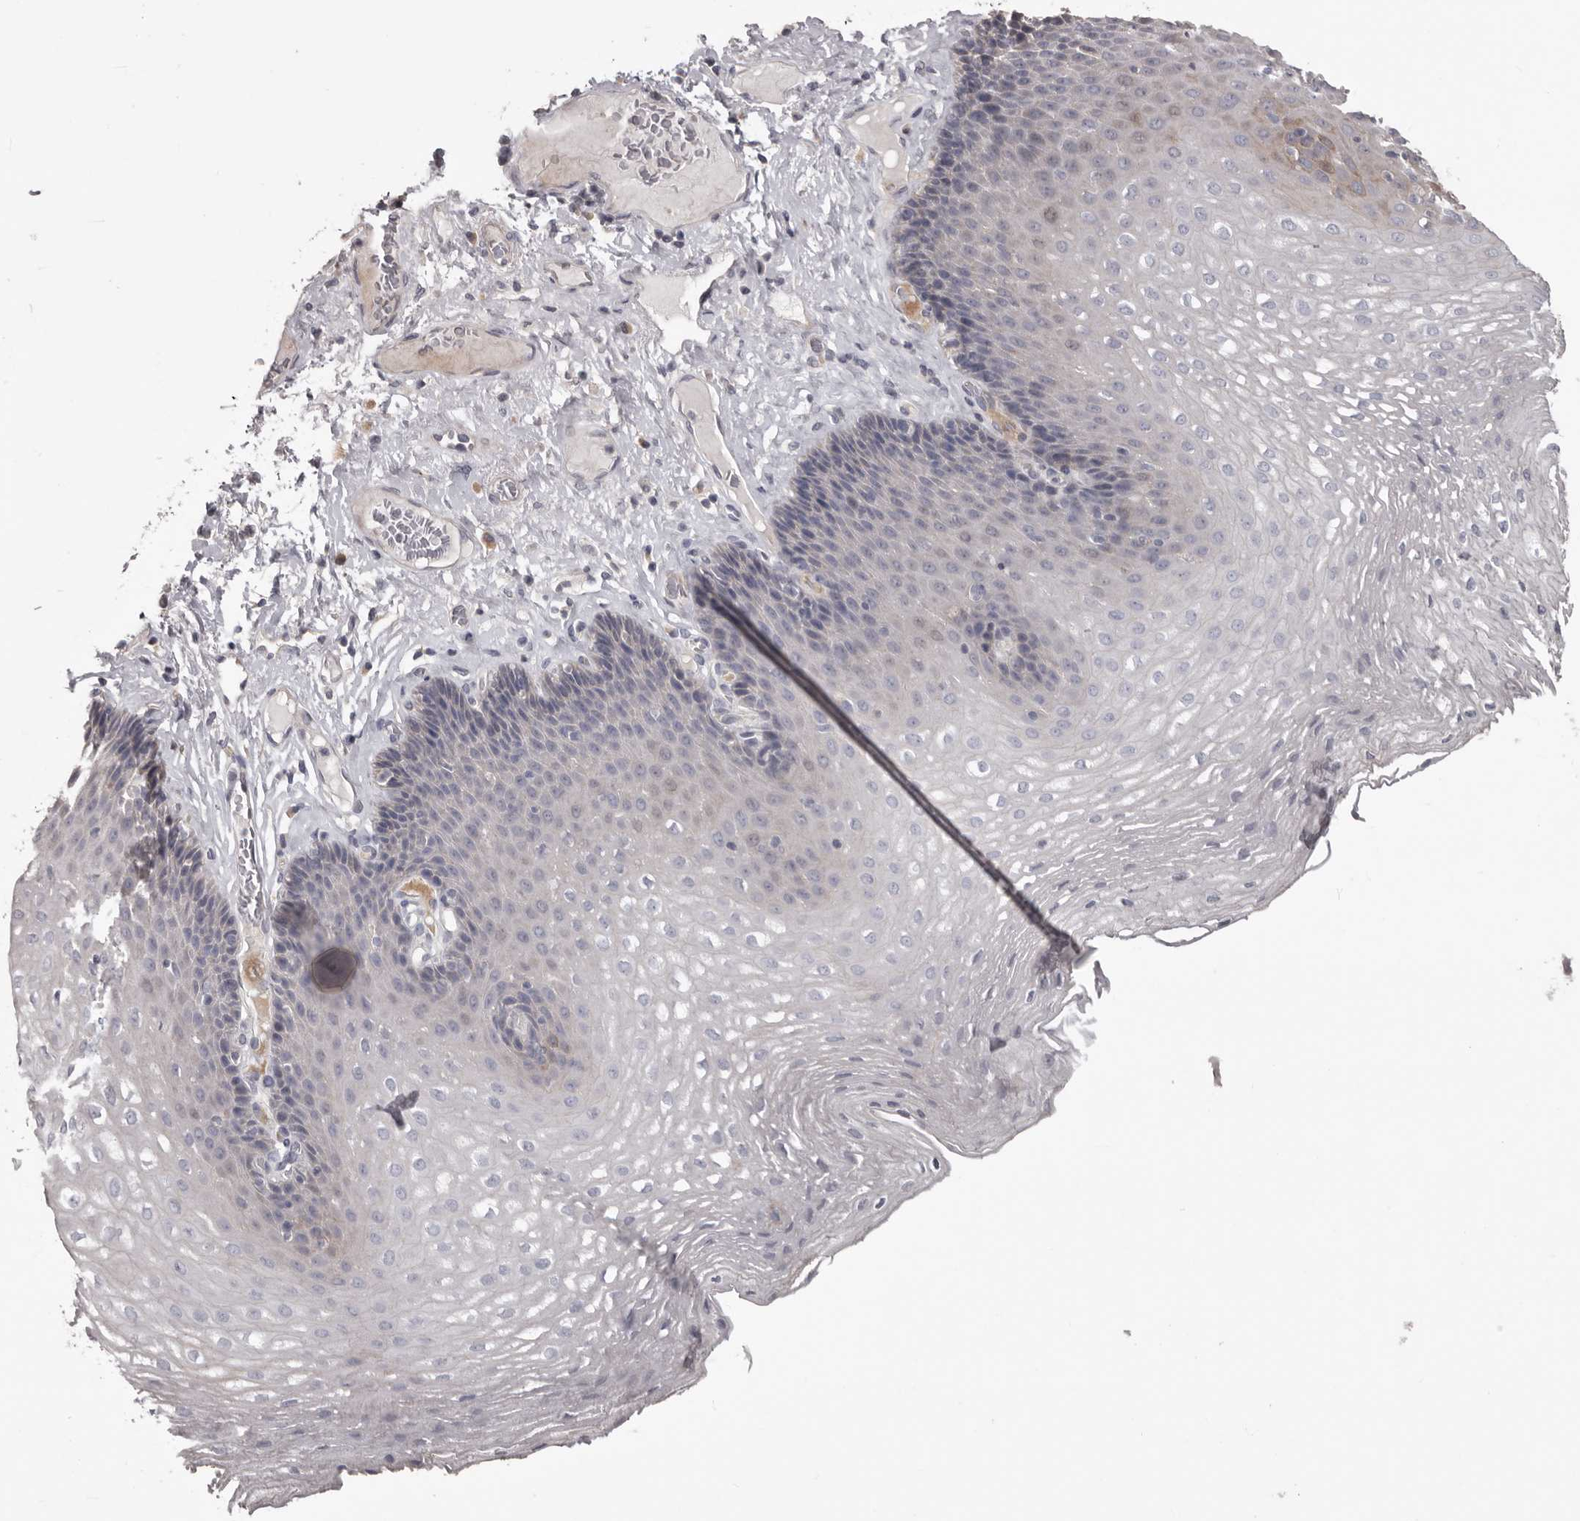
{"staining": {"intensity": "negative", "quantity": "none", "location": "none"}, "tissue": "esophagus", "cell_type": "Squamous epithelial cells", "image_type": "normal", "snomed": [{"axis": "morphology", "description": "Normal tissue, NOS"}, {"axis": "topography", "description": "Esophagus"}], "caption": "An immunohistochemistry photomicrograph of unremarkable esophagus is shown. There is no staining in squamous epithelial cells of esophagus.", "gene": "LPAR6", "patient": {"sex": "female", "age": 66}}